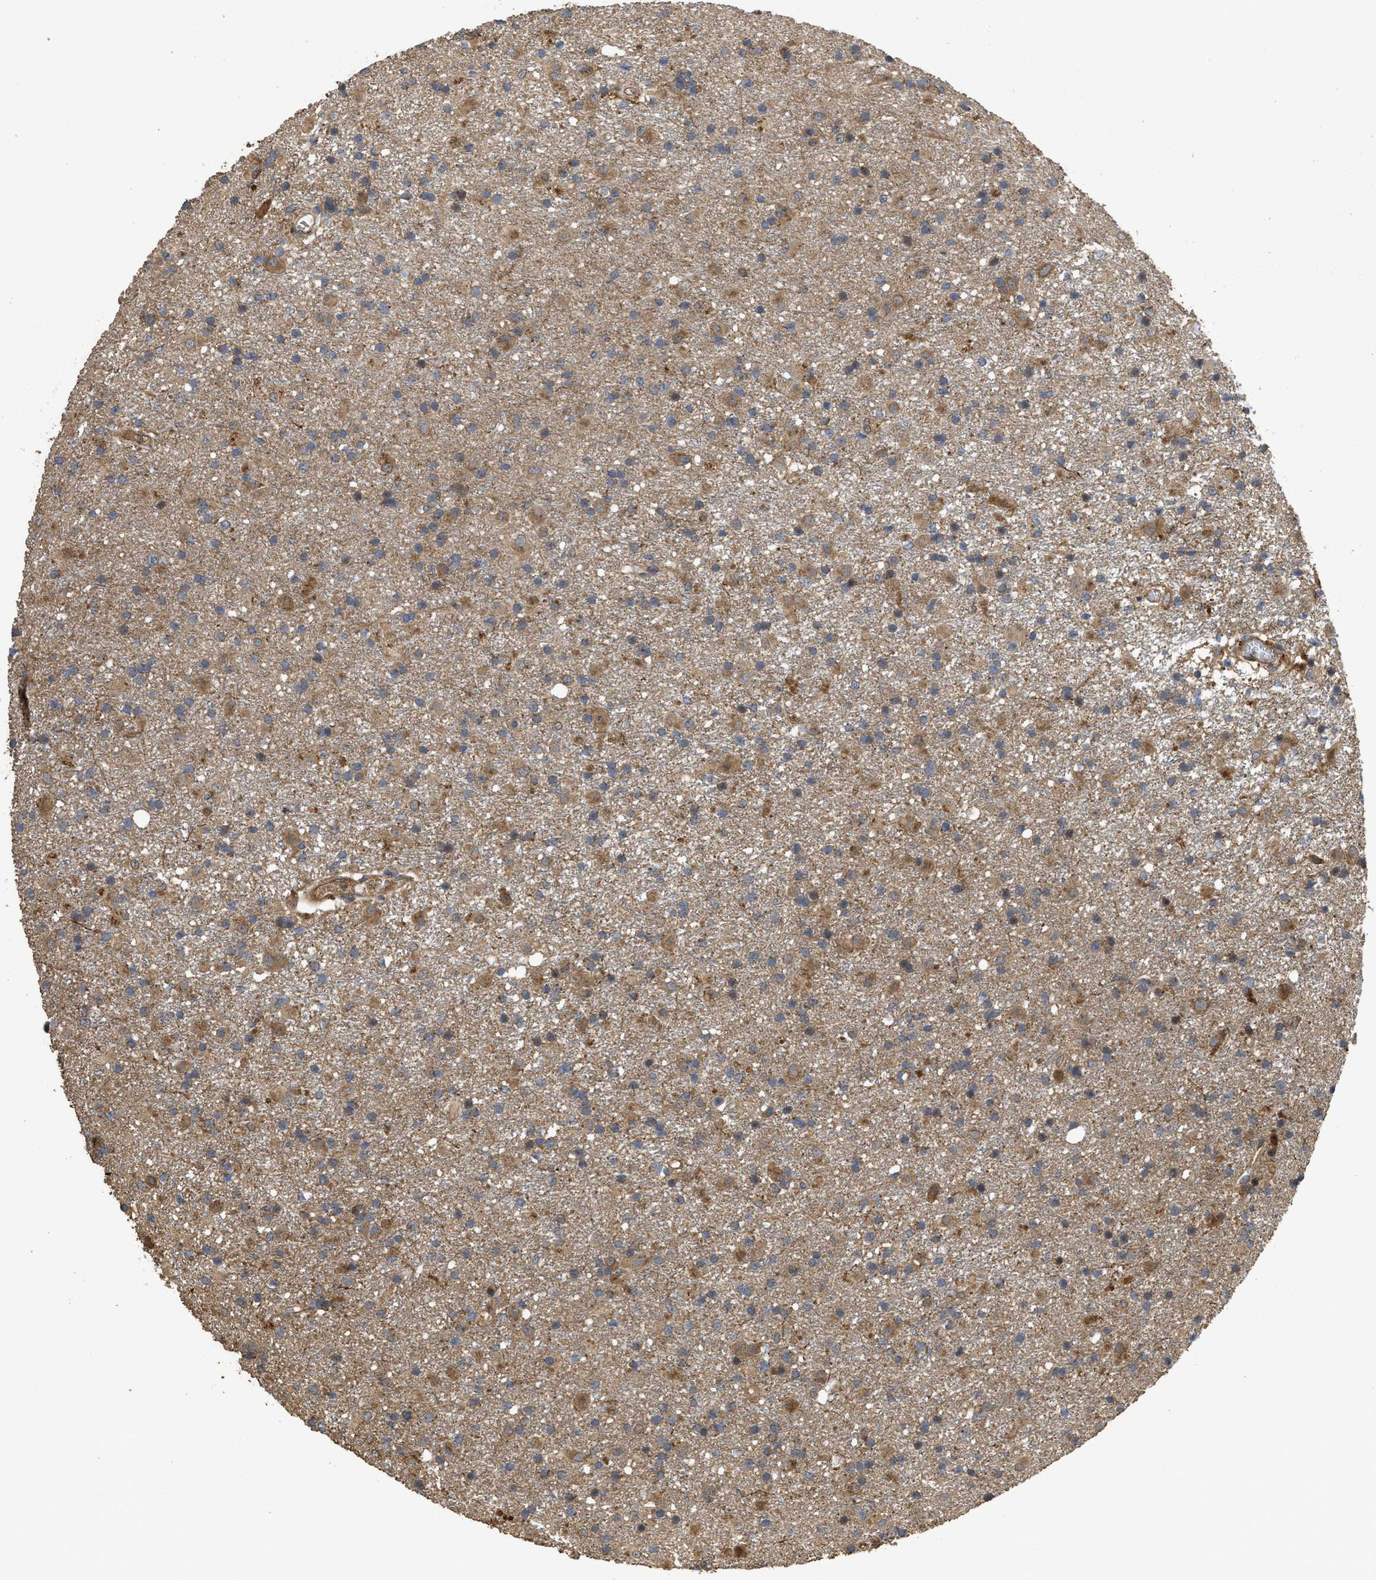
{"staining": {"intensity": "moderate", "quantity": ">75%", "location": "cytoplasmic/membranous"}, "tissue": "glioma", "cell_type": "Tumor cells", "image_type": "cancer", "snomed": [{"axis": "morphology", "description": "Glioma, malignant, Low grade"}, {"axis": "topography", "description": "Brain"}], "caption": "A medium amount of moderate cytoplasmic/membranous positivity is seen in about >75% of tumor cells in malignant glioma (low-grade) tissue. The protein of interest is shown in brown color, while the nuclei are stained blue.", "gene": "CBR3", "patient": {"sex": "male", "age": 65}}